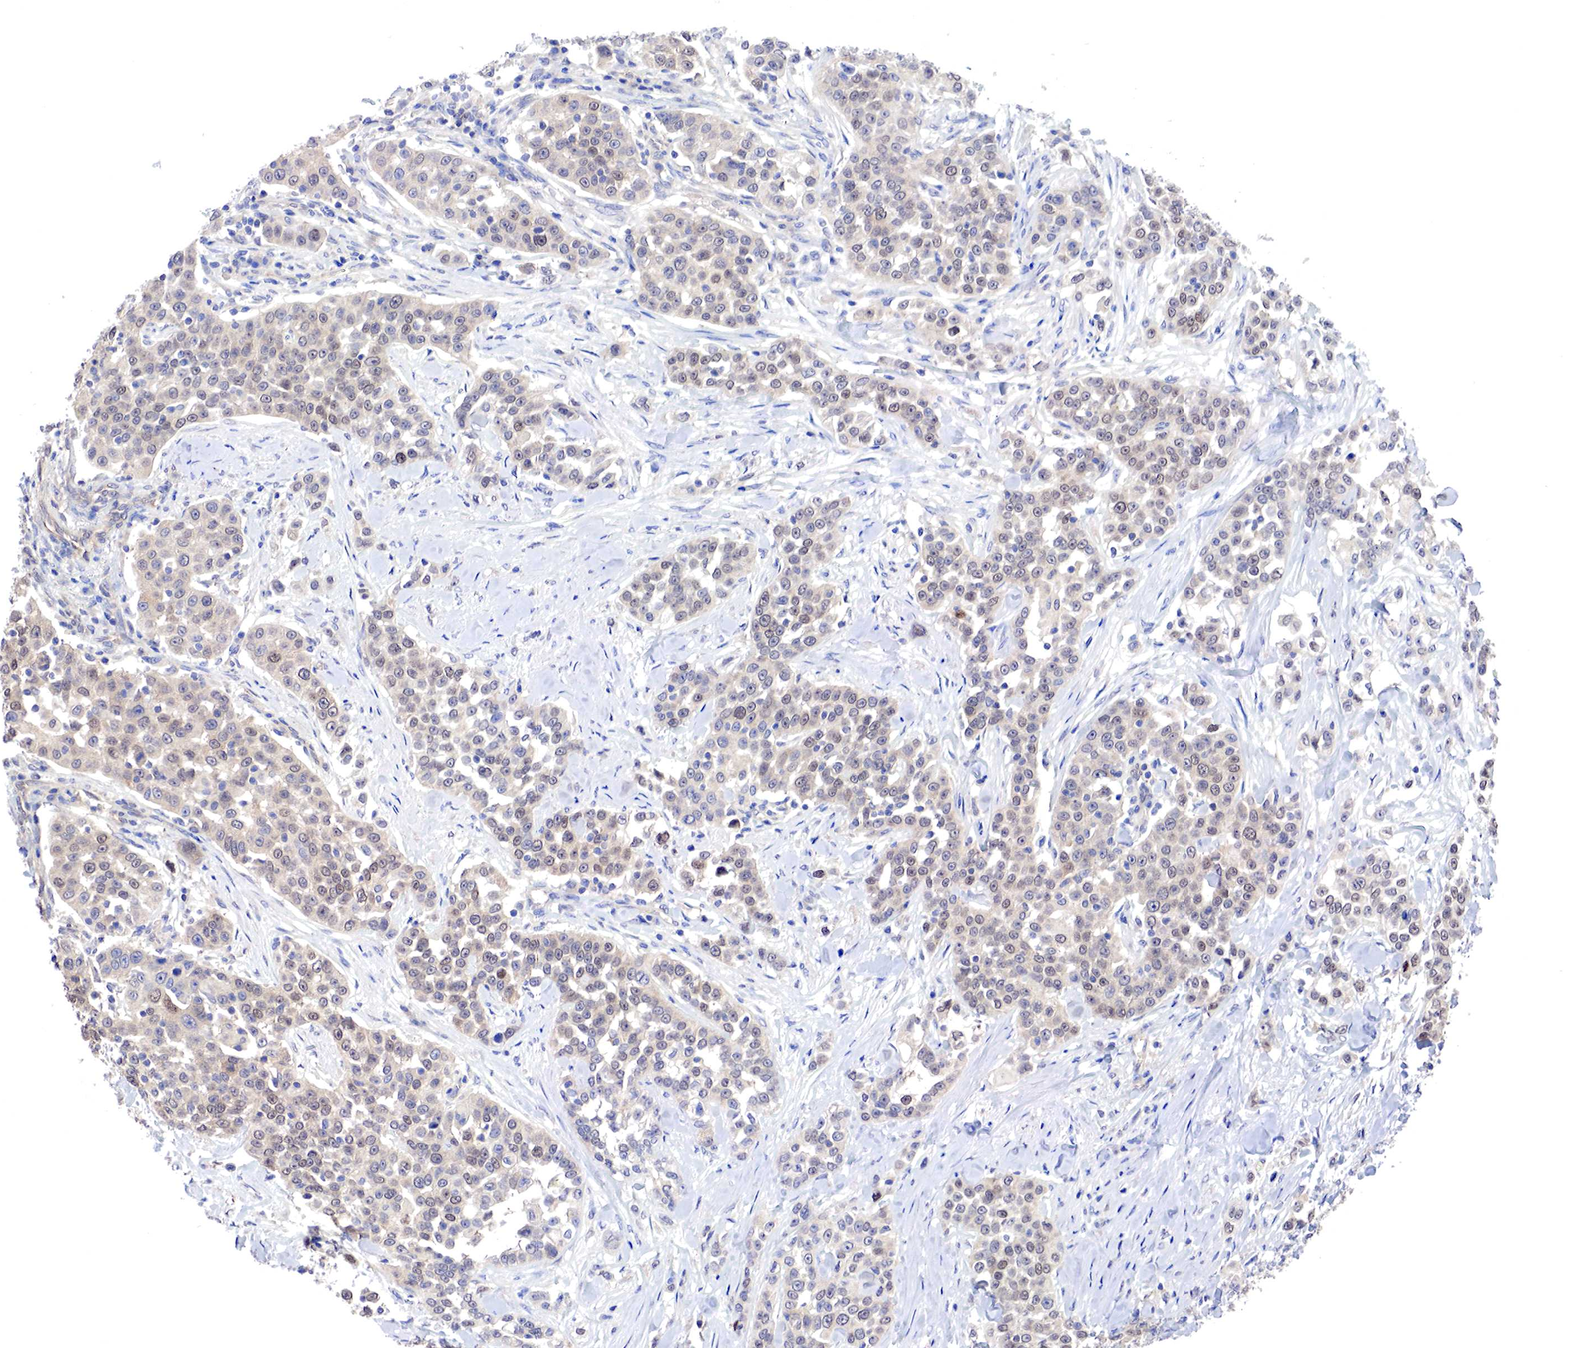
{"staining": {"intensity": "weak", "quantity": ">75%", "location": "cytoplasmic/membranous"}, "tissue": "urothelial cancer", "cell_type": "Tumor cells", "image_type": "cancer", "snomed": [{"axis": "morphology", "description": "Urothelial carcinoma, High grade"}, {"axis": "topography", "description": "Urinary bladder"}], "caption": "A high-resolution micrograph shows immunohistochemistry (IHC) staining of high-grade urothelial carcinoma, which shows weak cytoplasmic/membranous staining in about >75% of tumor cells.", "gene": "PABIR2", "patient": {"sex": "female", "age": 80}}